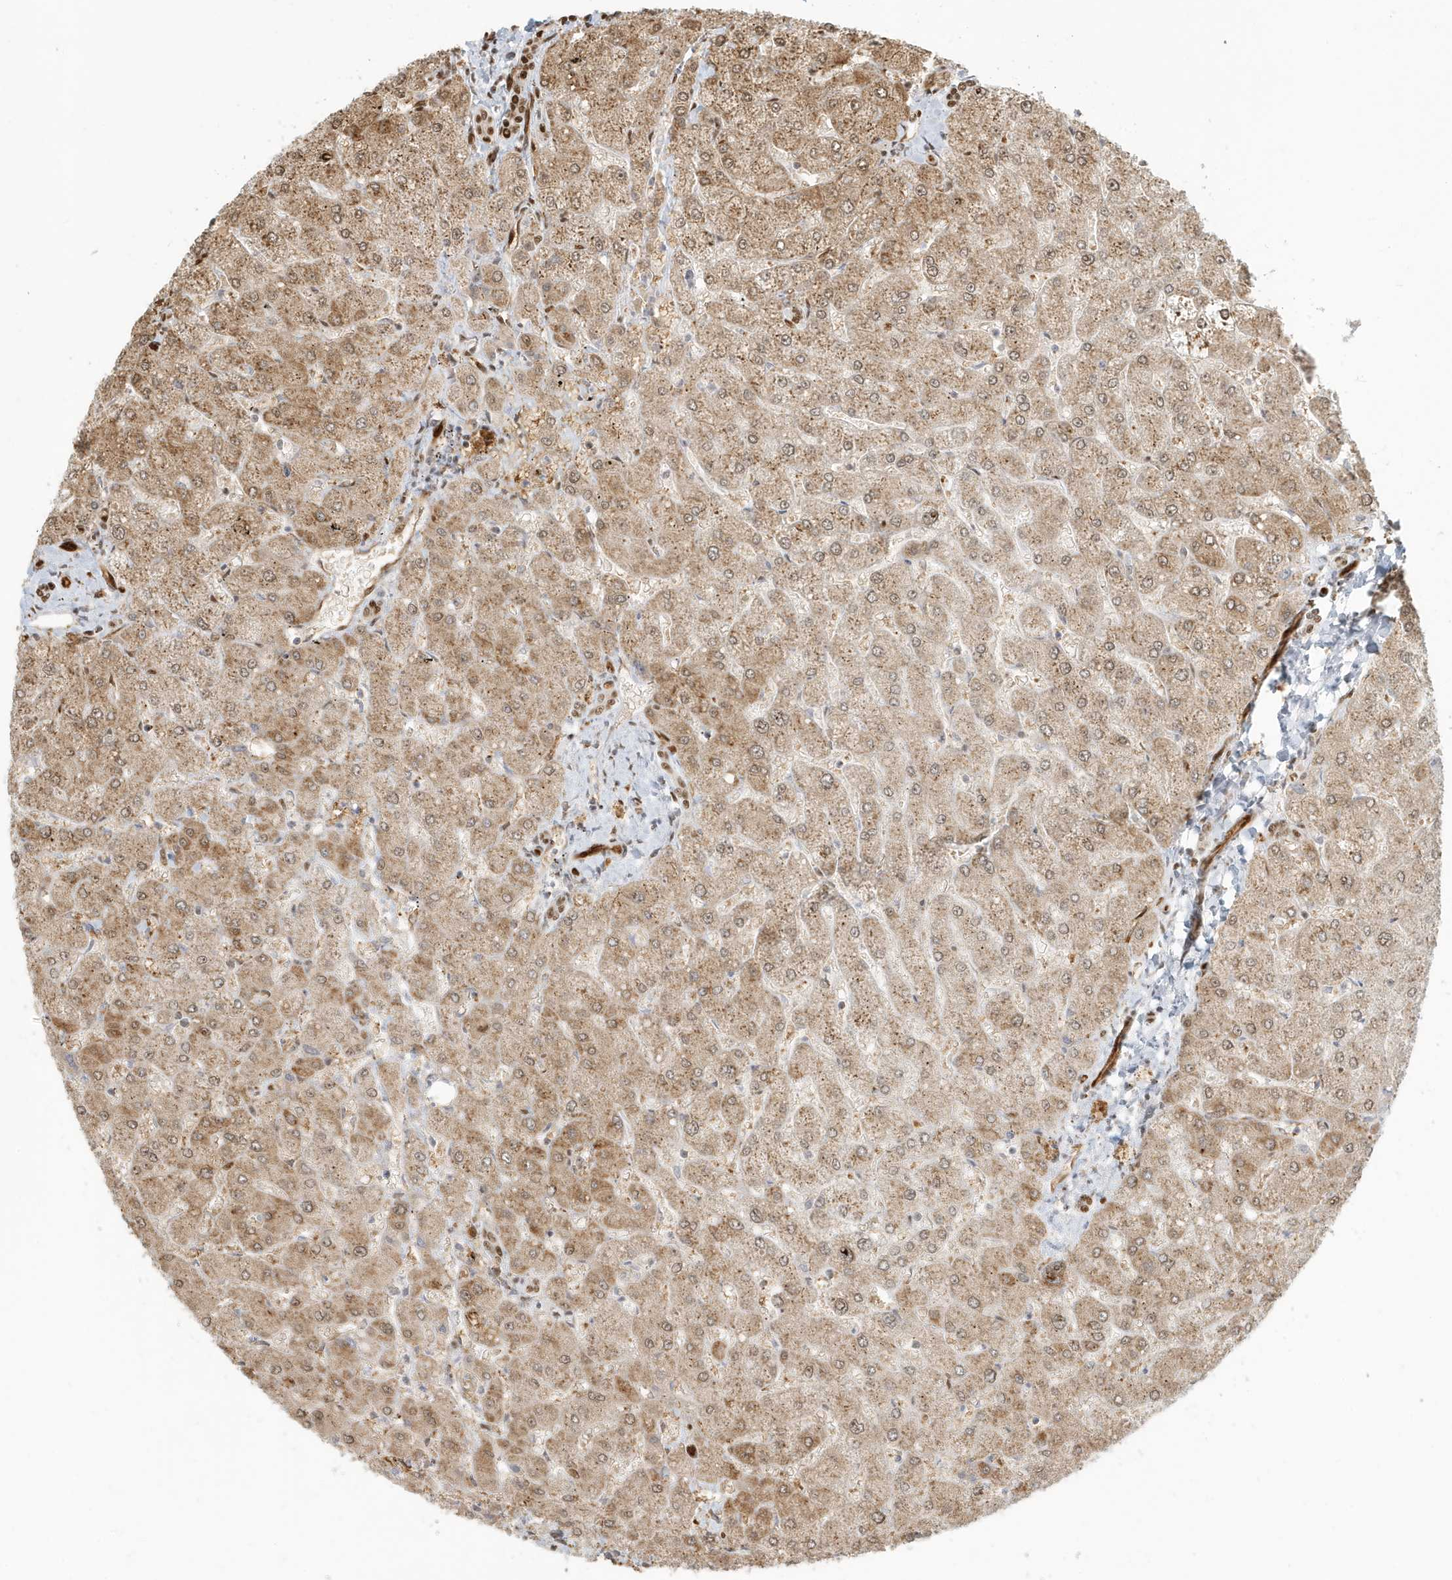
{"staining": {"intensity": "moderate", "quantity": ">75%", "location": "nuclear"}, "tissue": "liver", "cell_type": "Cholangiocytes", "image_type": "normal", "snomed": [{"axis": "morphology", "description": "Normal tissue, NOS"}, {"axis": "topography", "description": "Liver"}], "caption": "Liver stained for a protein reveals moderate nuclear positivity in cholangiocytes. (Stains: DAB (3,3'-diaminobenzidine) in brown, nuclei in blue, Microscopy: brightfield microscopy at high magnification).", "gene": "CKS1B", "patient": {"sex": "male", "age": 55}}